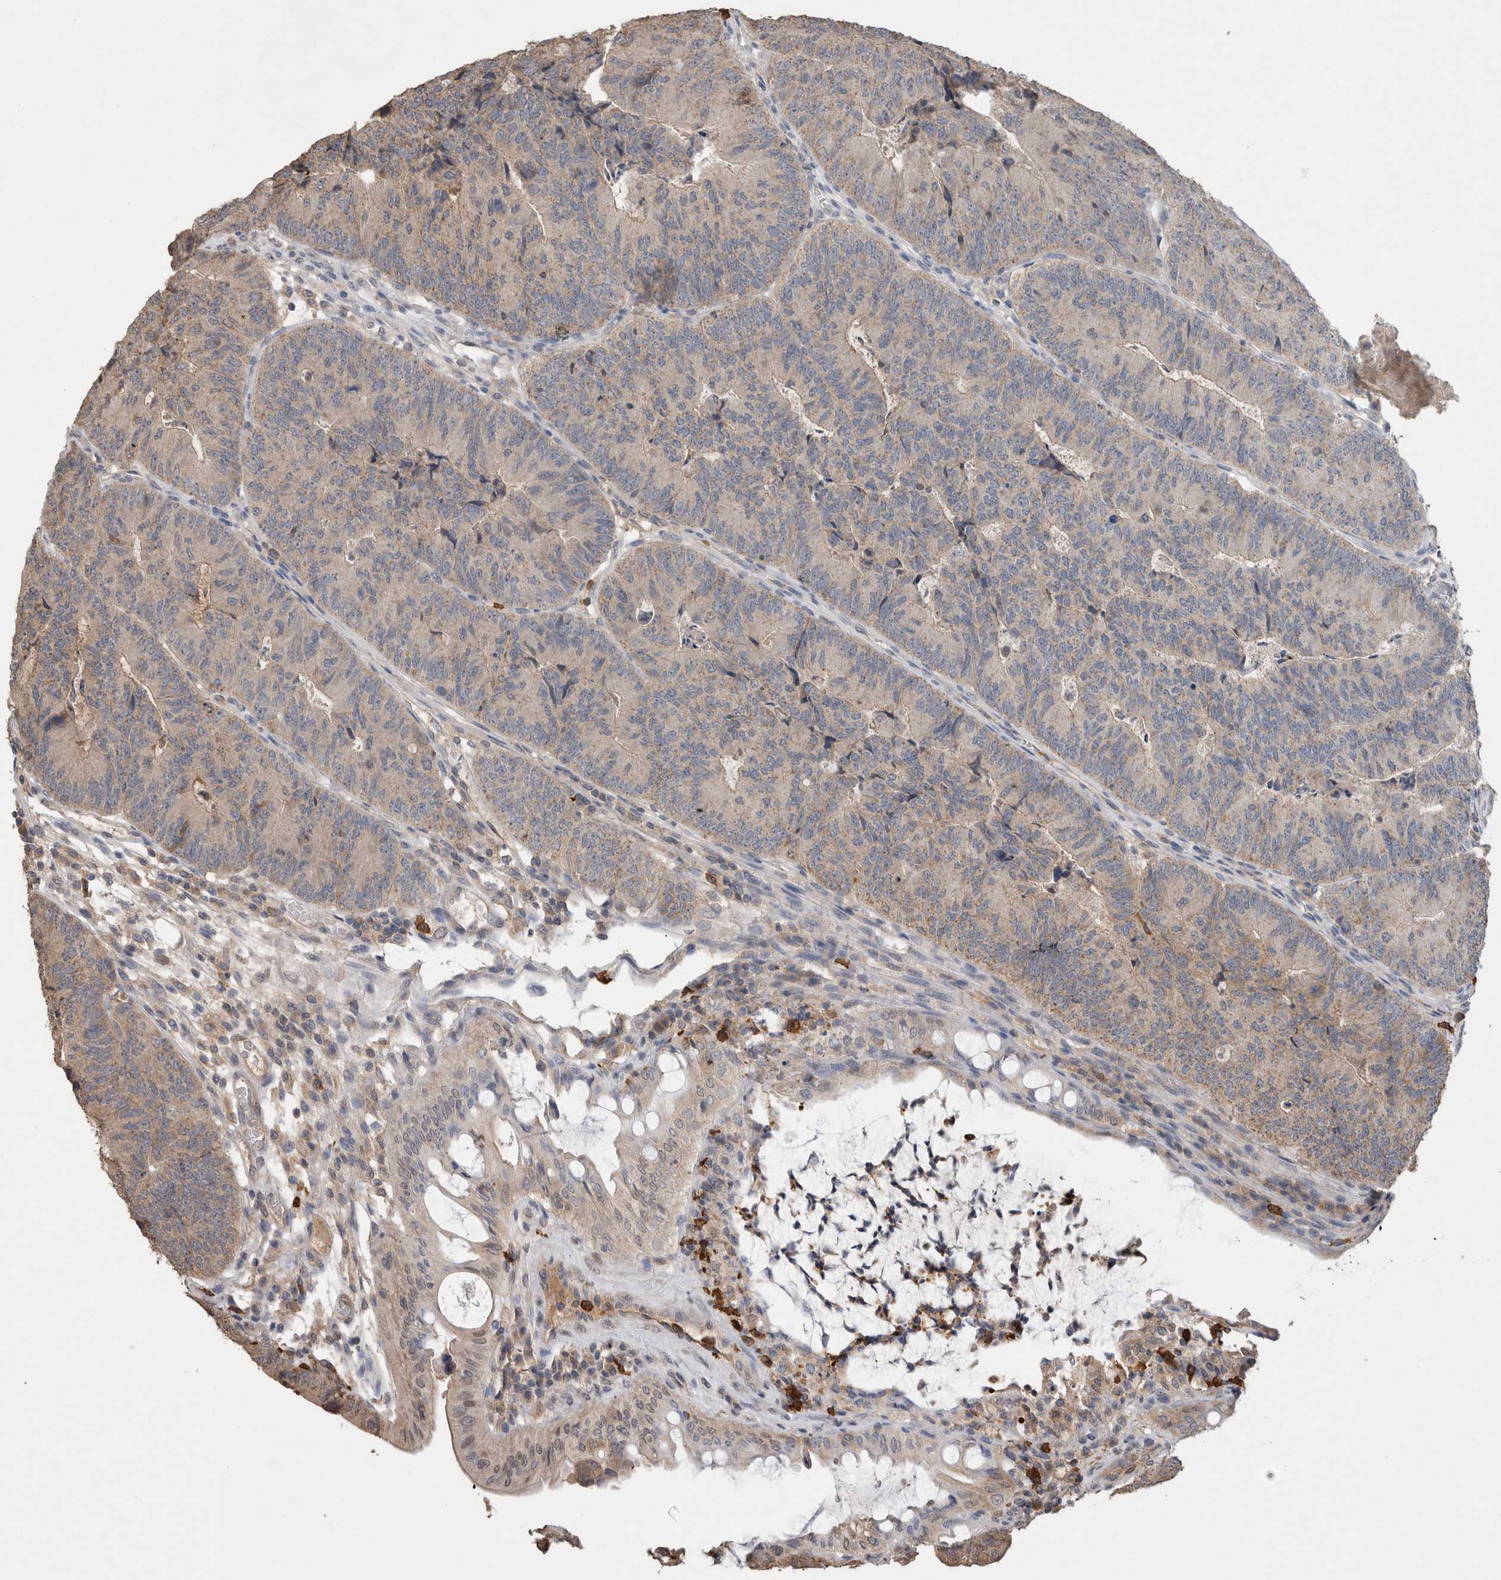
{"staining": {"intensity": "weak", "quantity": "<25%", "location": "cytoplasmic/membranous"}, "tissue": "colorectal cancer", "cell_type": "Tumor cells", "image_type": "cancer", "snomed": [{"axis": "morphology", "description": "Adenocarcinoma, NOS"}, {"axis": "topography", "description": "Colon"}], "caption": "Human colorectal adenocarcinoma stained for a protein using immunohistochemistry reveals no staining in tumor cells.", "gene": "FABP7", "patient": {"sex": "female", "age": 67}}